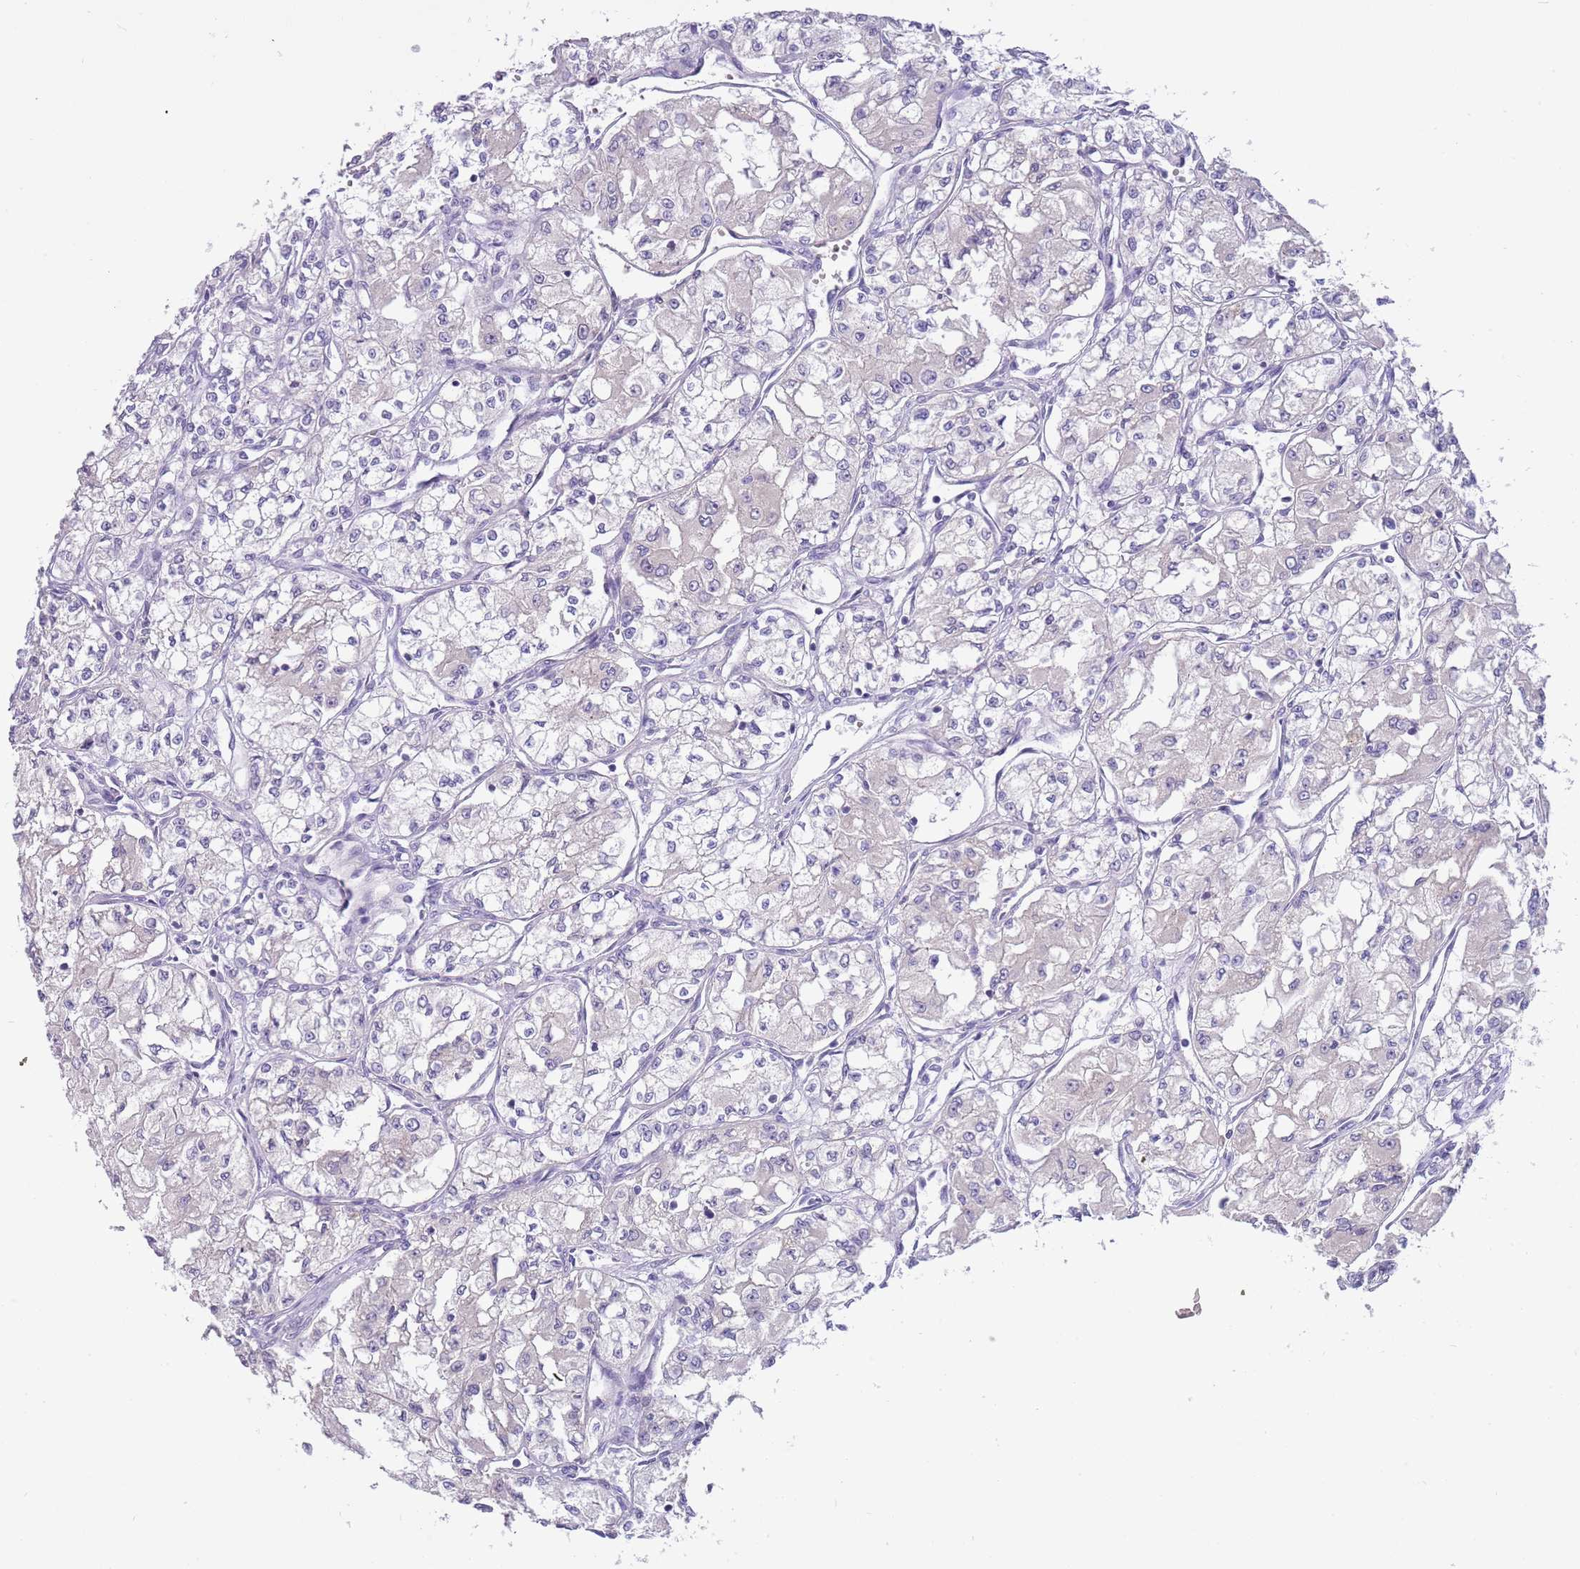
{"staining": {"intensity": "negative", "quantity": "none", "location": "none"}, "tissue": "renal cancer", "cell_type": "Tumor cells", "image_type": "cancer", "snomed": [{"axis": "morphology", "description": "Adenocarcinoma, NOS"}, {"axis": "topography", "description": "Kidney"}], "caption": "DAB (3,3'-diaminobenzidine) immunohistochemical staining of renal adenocarcinoma shows no significant positivity in tumor cells. Brightfield microscopy of immunohistochemistry stained with DAB (3,3'-diaminobenzidine) (brown) and hematoxylin (blue), captured at high magnification.", "gene": "CFAP73", "patient": {"sex": "male", "age": 59}}